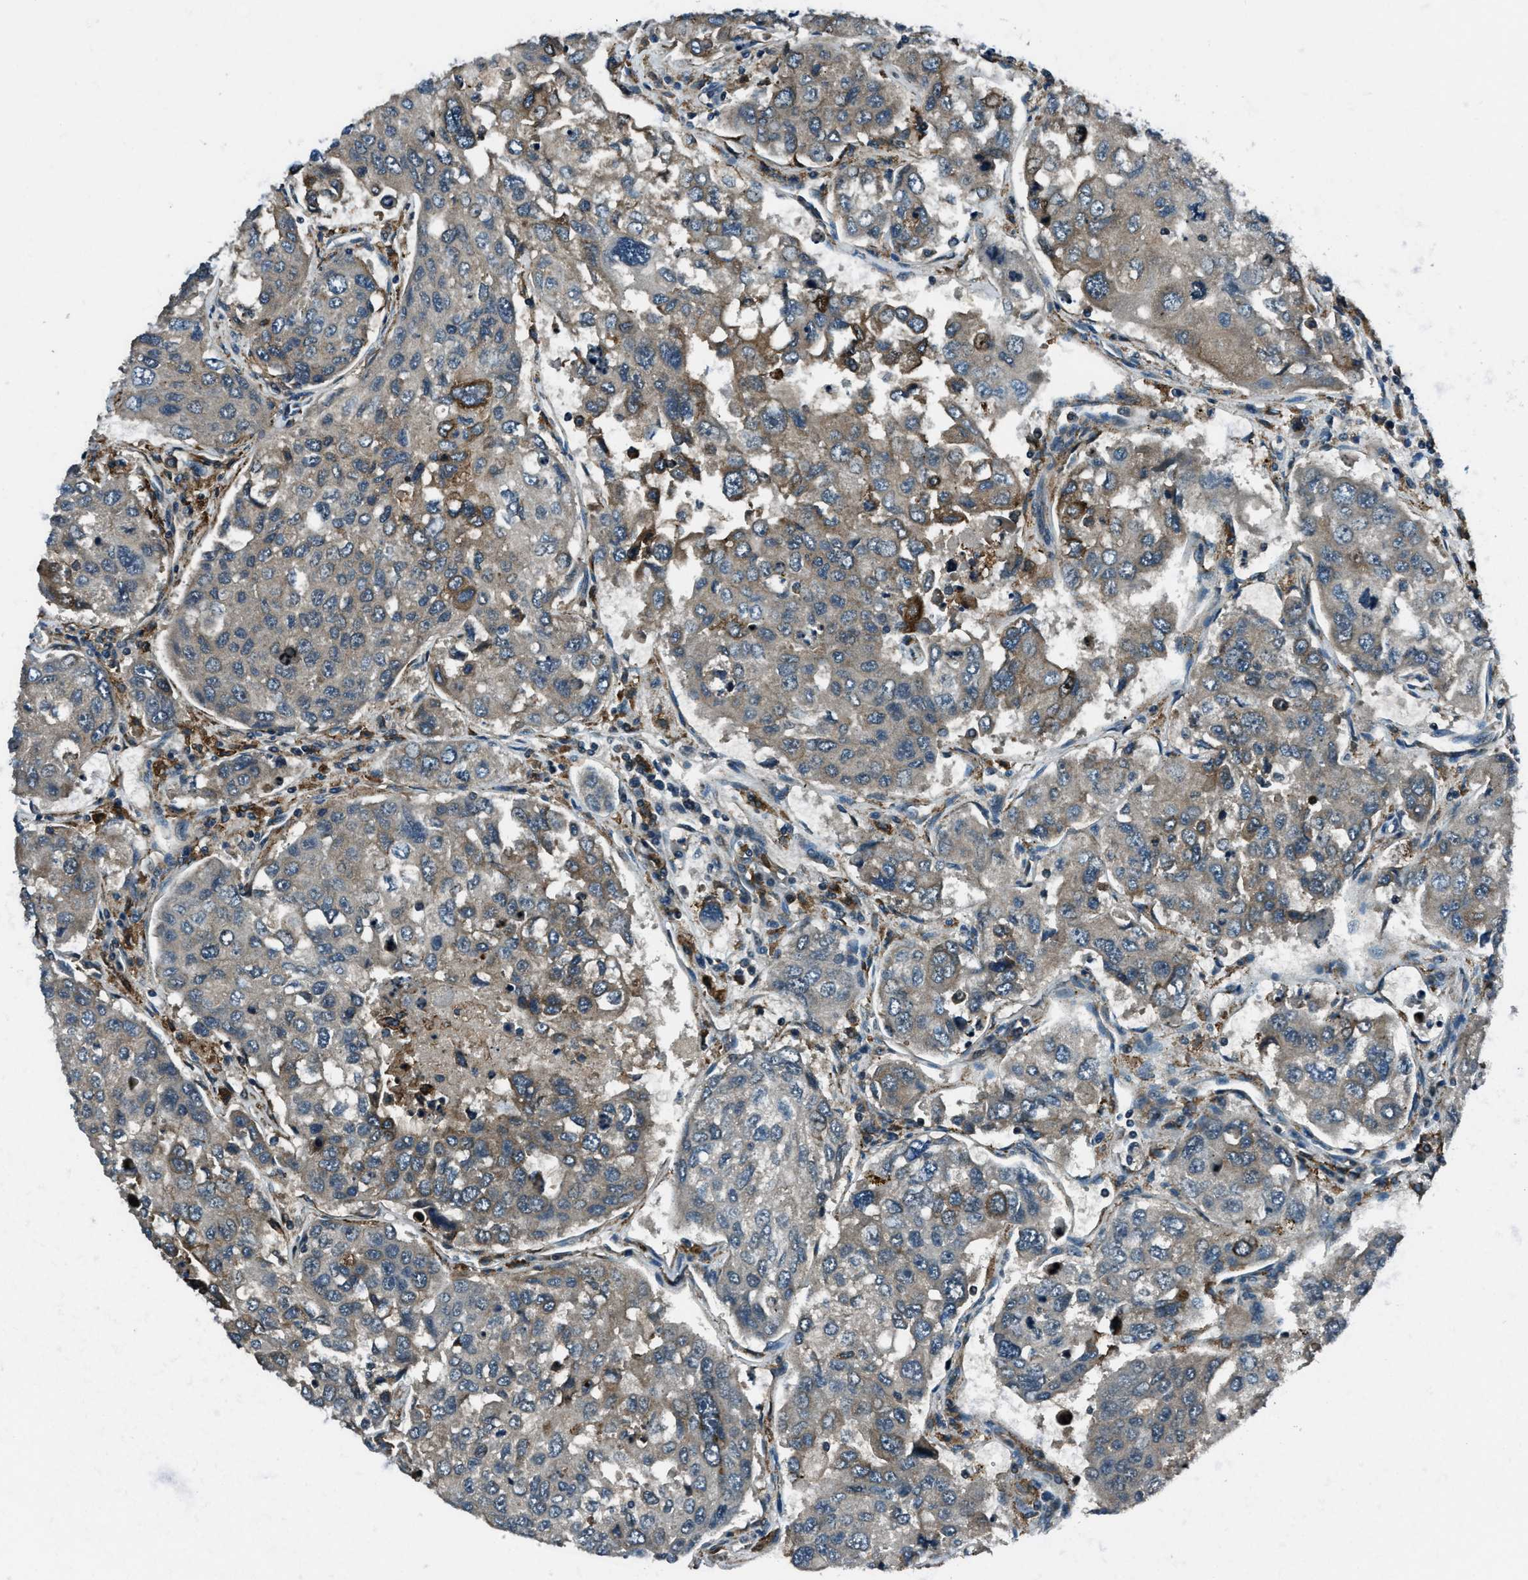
{"staining": {"intensity": "weak", "quantity": "<25%", "location": "cytoplasmic/membranous"}, "tissue": "urothelial cancer", "cell_type": "Tumor cells", "image_type": "cancer", "snomed": [{"axis": "morphology", "description": "Urothelial carcinoma, High grade"}, {"axis": "topography", "description": "Lymph node"}, {"axis": "topography", "description": "Urinary bladder"}], "caption": "Tumor cells show no significant protein expression in high-grade urothelial carcinoma.", "gene": "ACTL9", "patient": {"sex": "male", "age": 51}}